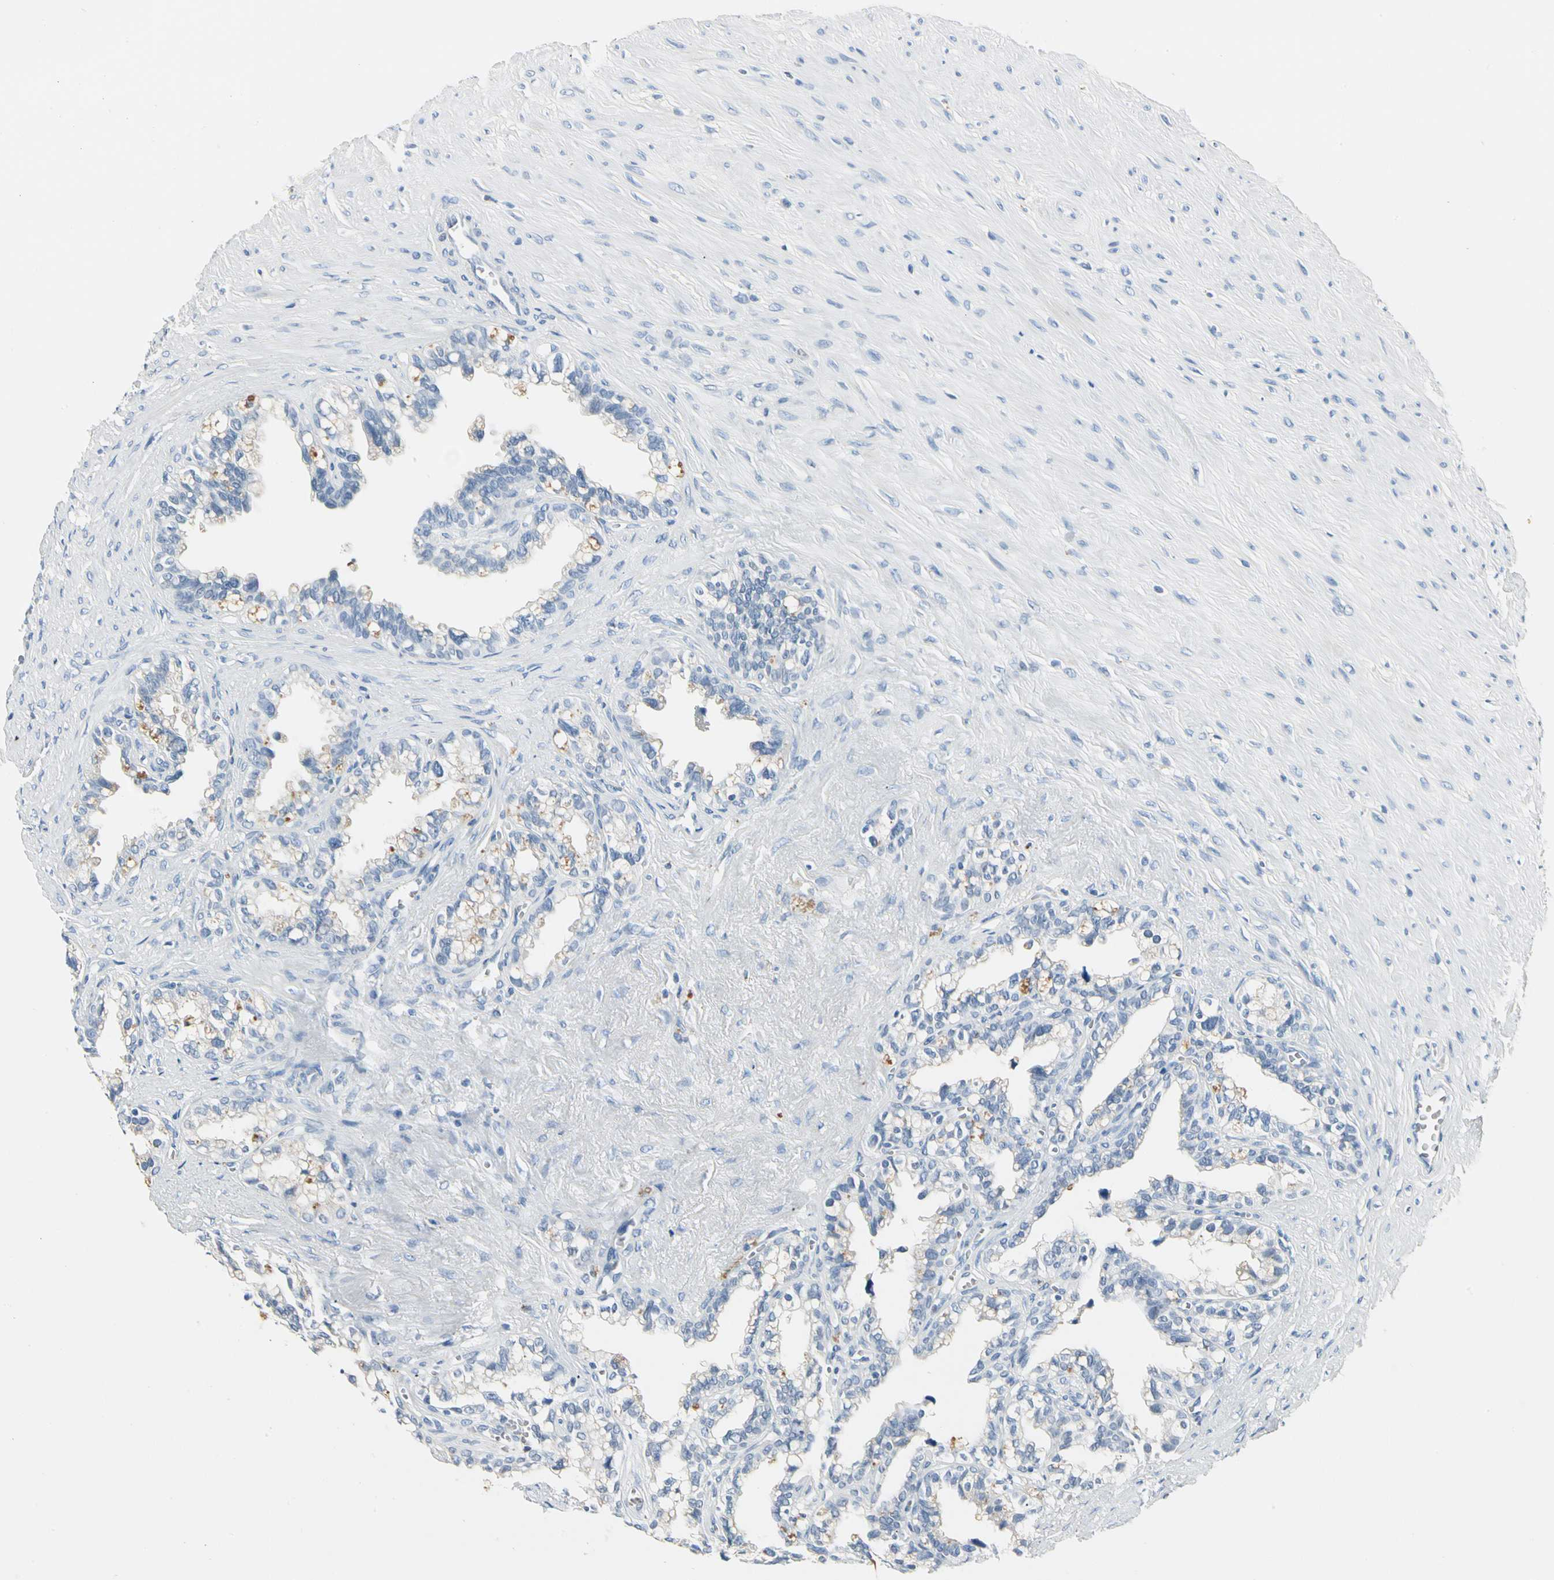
{"staining": {"intensity": "negative", "quantity": "none", "location": "none"}, "tissue": "seminal vesicle", "cell_type": "Glandular cells", "image_type": "normal", "snomed": [{"axis": "morphology", "description": "Normal tissue, NOS"}, {"axis": "topography", "description": "Seminal veicle"}], "caption": "A photomicrograph of seminal vesicle stained for a protein displays no brown staining in glandular cells. (DAB immunohistochemistry (IHC), high magnification).", "gene": "CA1", "patient": {"sex": "male", "age": 60}}